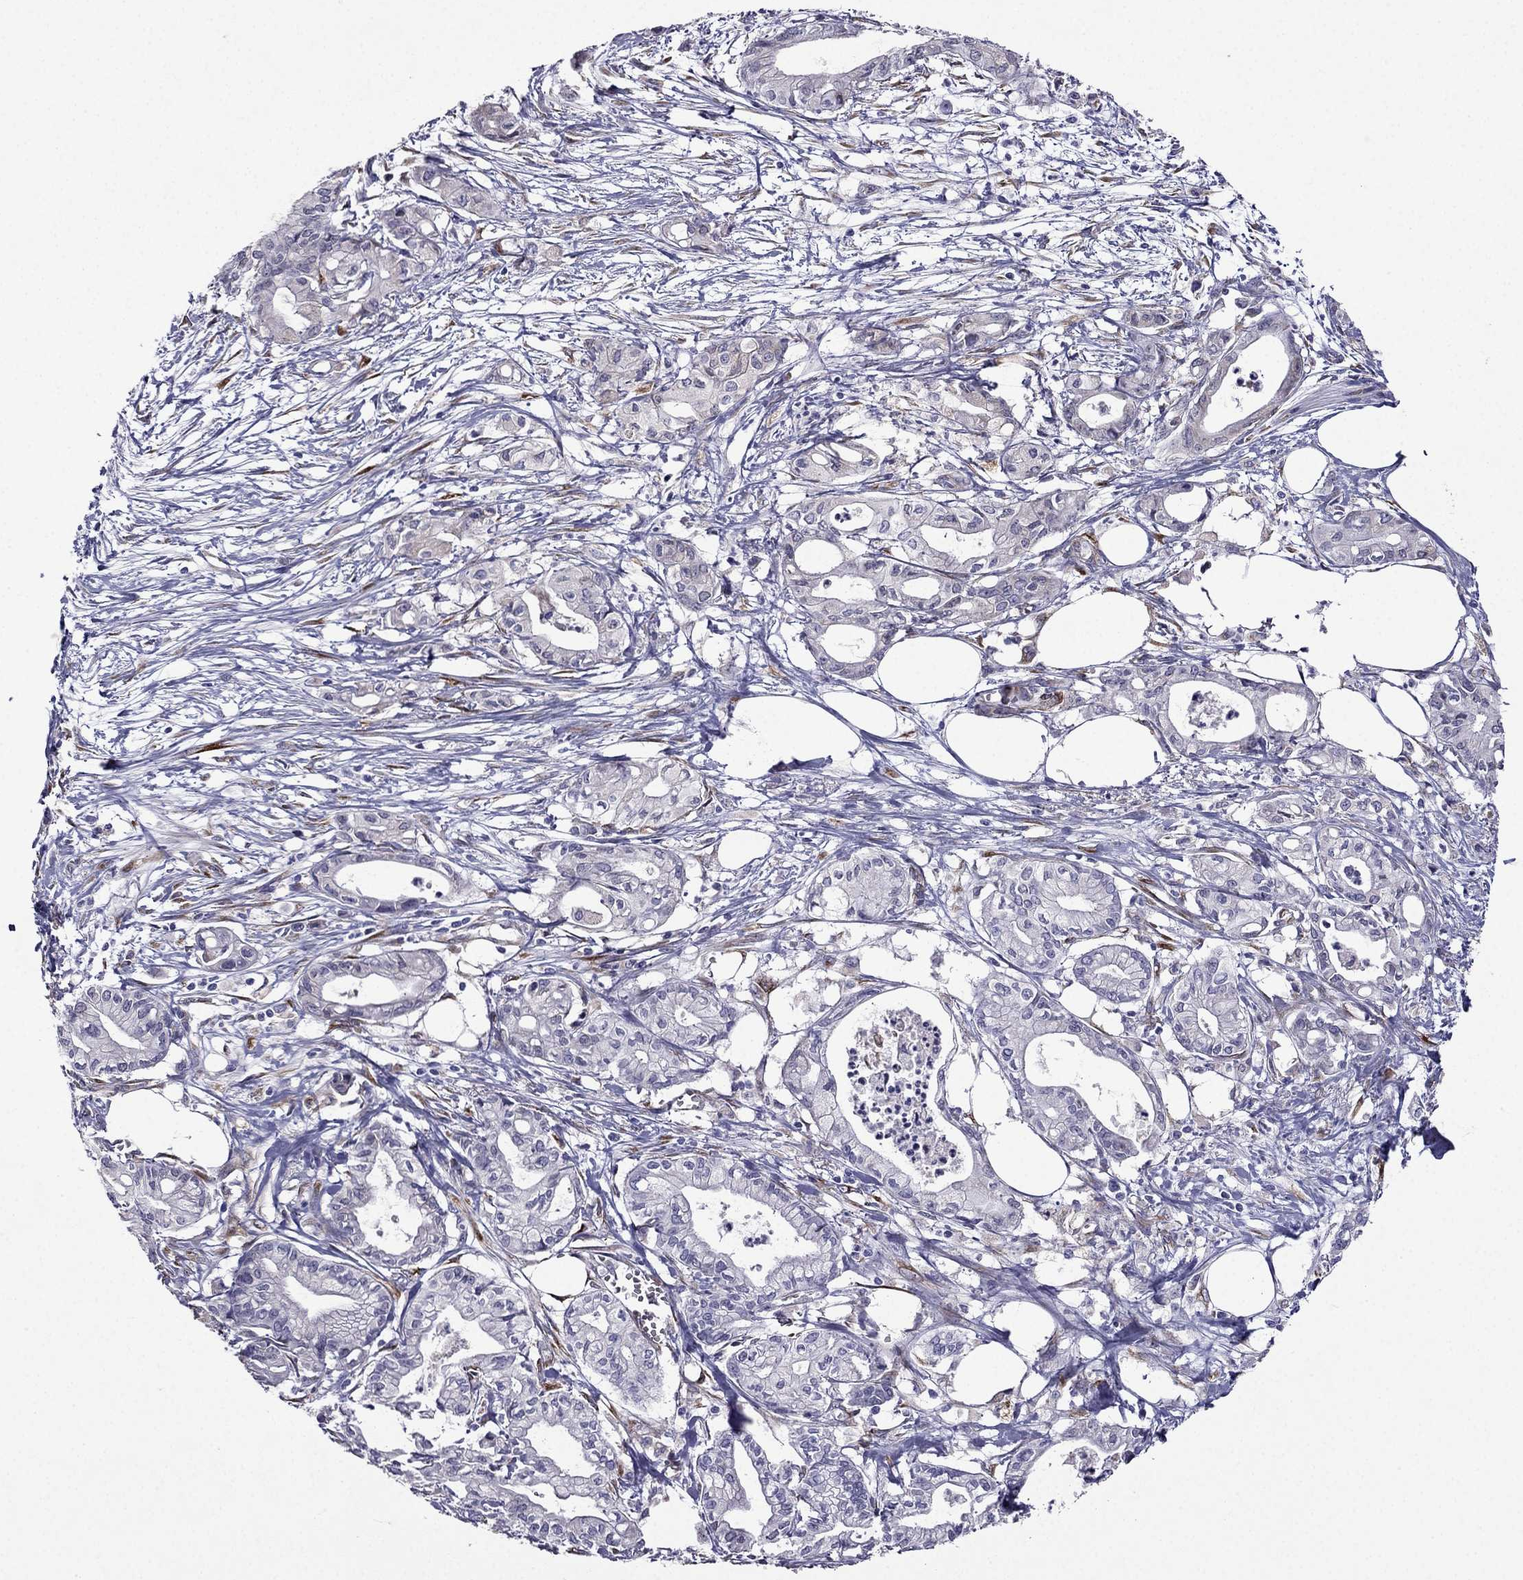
{"staining": {"intensity": "negative", "quantity": "none", "location": "none"}, "tissue": "pancreatic cancer", "cell_type": "Tumor cells", "image_type": "cancer", "snomed": [{"axis": "morphology", "description": "Adenocarcinoma, NOS"}, {"axis": "topography", "description": "Pancreas"}], "caption": "Immunohistochemical staining of pancreatic cancer (adenocarcinoma) displays no significant positivity in tumor cells.", "gene": "IKBIP", "patient": {"sex": "male", "age": 71}}